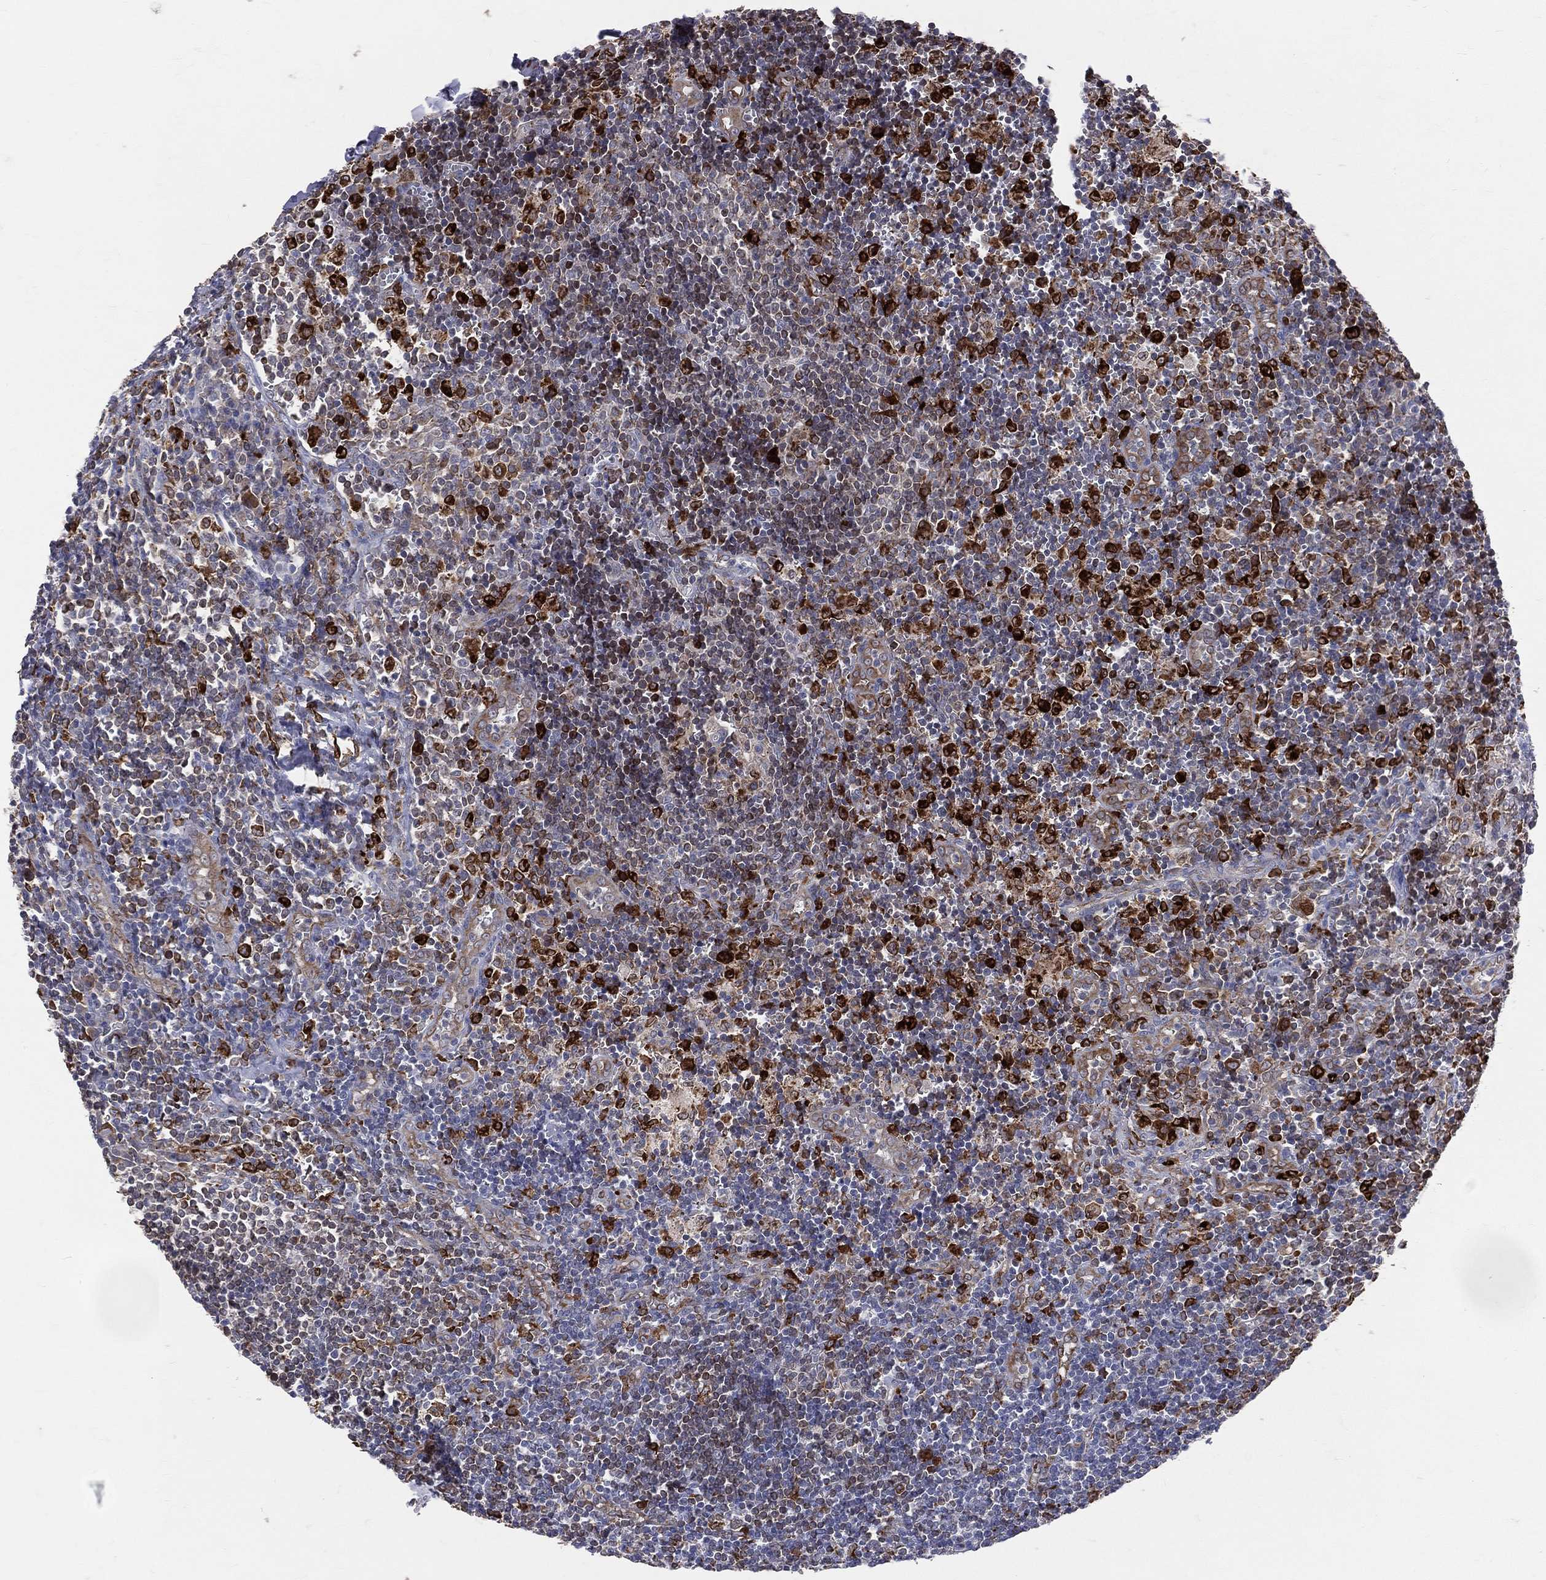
{"staining": {"intensity": "strong", "quantity": "<25%", "location": "cytoplasmic/membranous"}, "tissue": "lymph node", "cell_type": "Germinal center cells", "image_type": "normal", "snomed": [{"axis": "morphology", "description": "Normal tissue, NOS"}, {"axis": "topography", "description": "Lymph node"}, {"axis": "topography", "description": "Salivary gland"}], "caption": "DAB immunohistochemical staining of normal human lymph node demonstrates strong cytoplasmic/membranous protein positivity in about <25% of germinal center cells.", "gene": "CD74", "patient": {"sex": "male", "age": 78}}